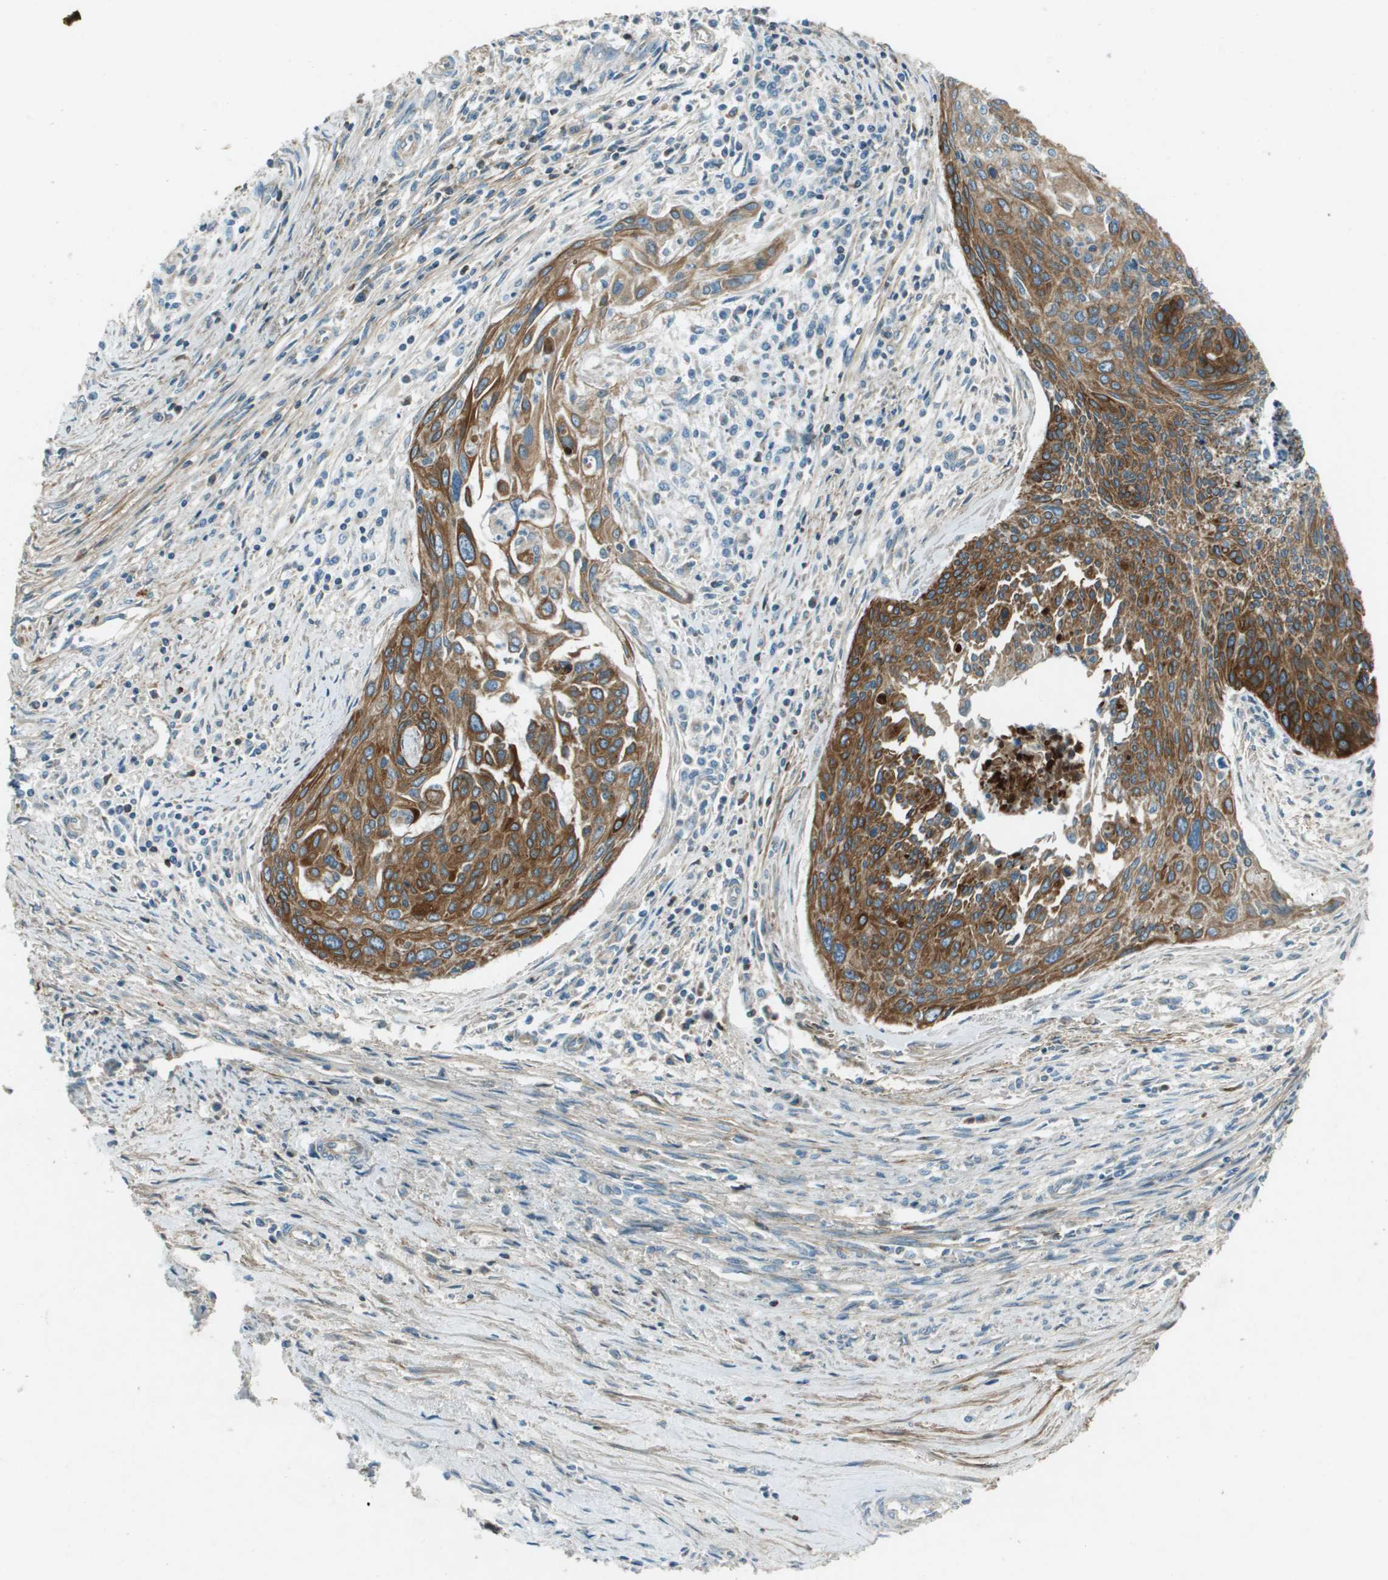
{"staining": {"intensity": "moderate", "quantity": ">75%", "location": "cytoplasmic/membranous"}, "tissue": "cervical cancer", "cell_type": "Tumor cells", "image_type": "cancer", "snomed": [{"axis": "morphology", "description": "Squamous cell carcinoma, NOS"}, {"axis": "topography", "description": "Cervix"}], "caption": "Approximately >75% of tumor cells in cervical cancer (squamous cell carcinoma) exhibit moderate cytoplasmic/membranous protein staining as visualized by brown immunohistochemical staining.", "gene": "MIGA1", "patient": {"sex": "female", "age": 55}}